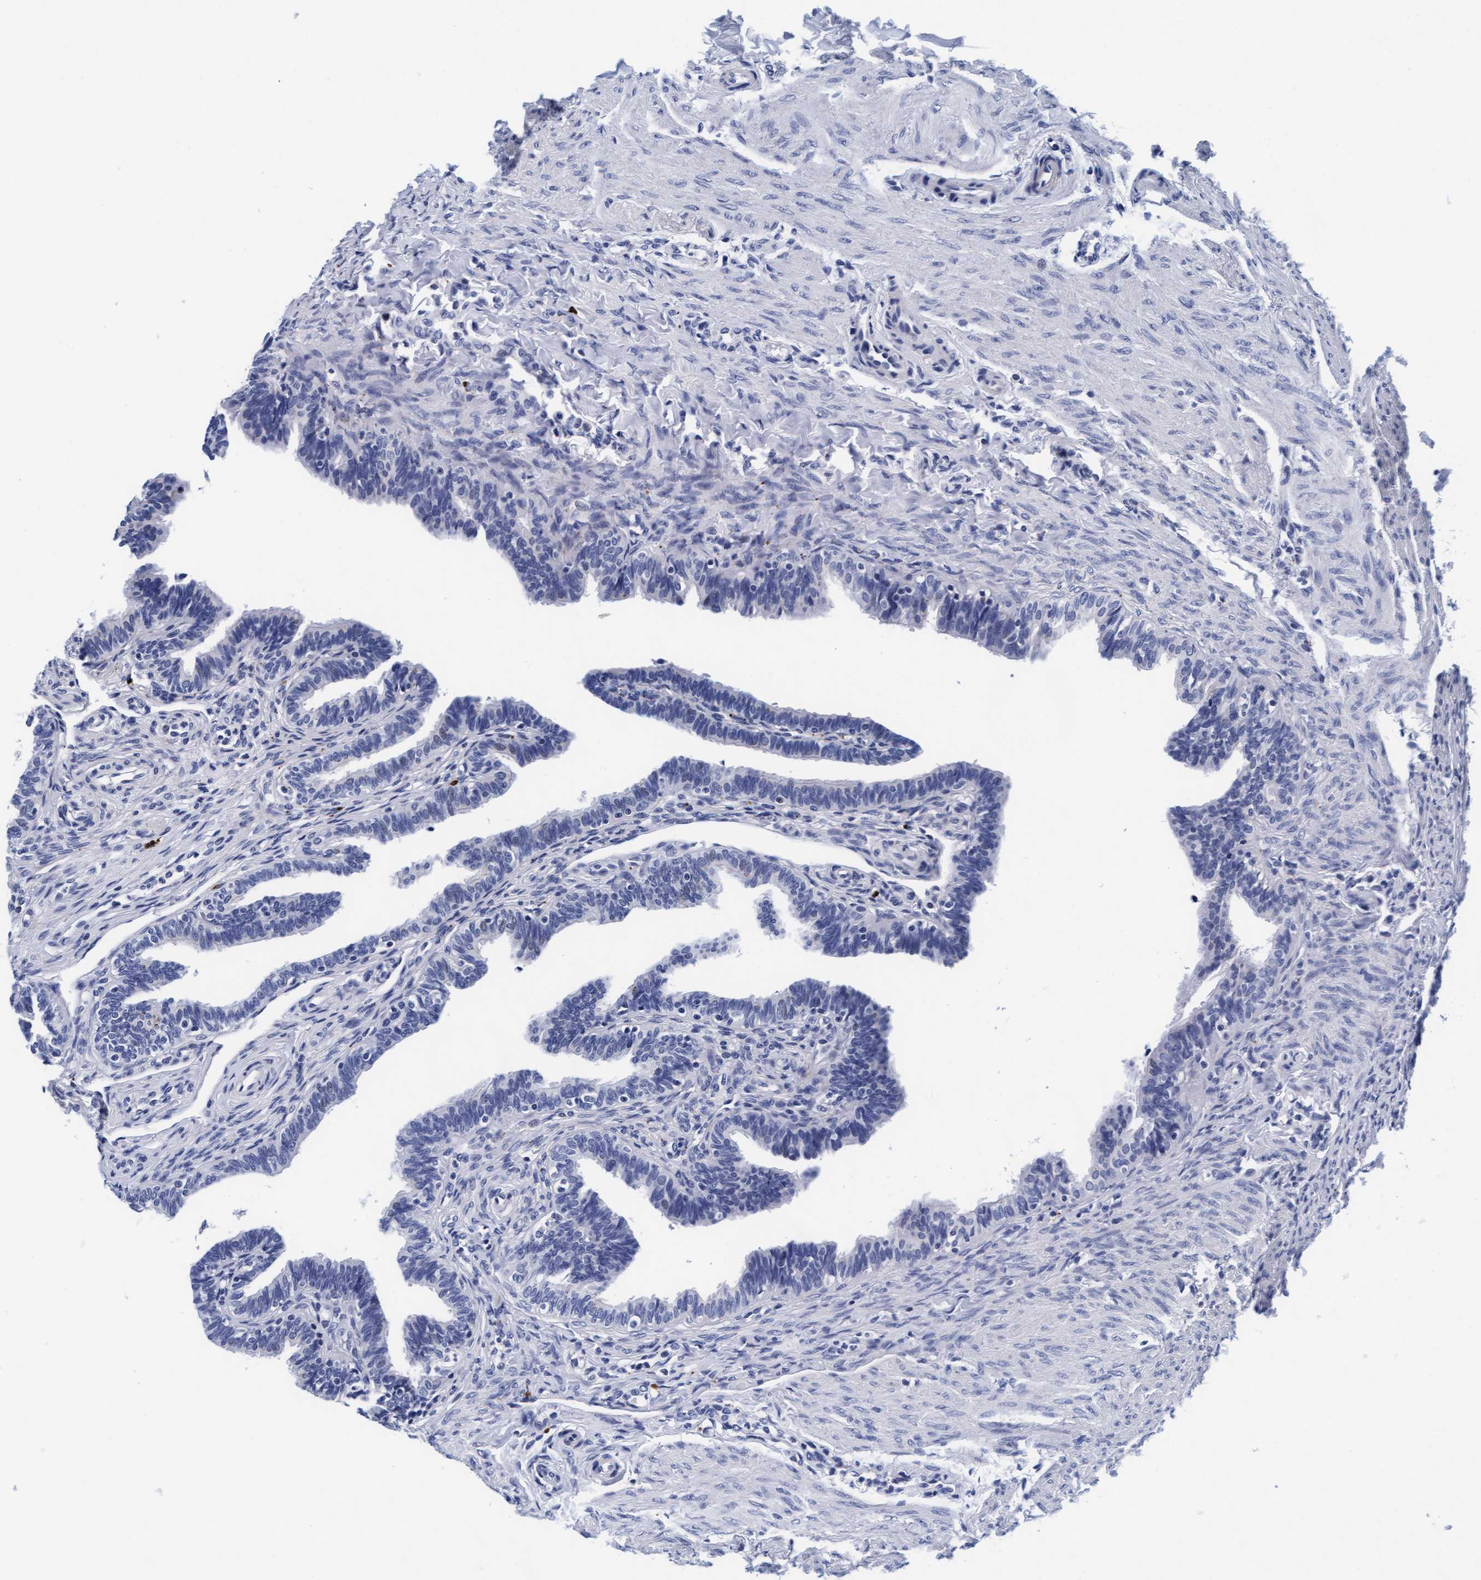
{"staining": {"intensity": "negative", "quantity": "none", "location": "none"}, "tissue": "fallopian tube", "cell_type": "Glandular cells", "image_type": "normal", "snomed": [{"axis": "morphology", "description": "Normal tissue, NOS"}, {"axis": "topography", "description": "Fallopian tube"}, {"axis": "topography", "description": "Ovary"}], "caption": "Glandular cells are negative for brown protein staining in unremarkable fallopian tube. (DAB (3,3'-diaminobenzidine) IHC, high magnification).", "gene": "ARSG", "patient": {"sex": "female", "age": 23}}